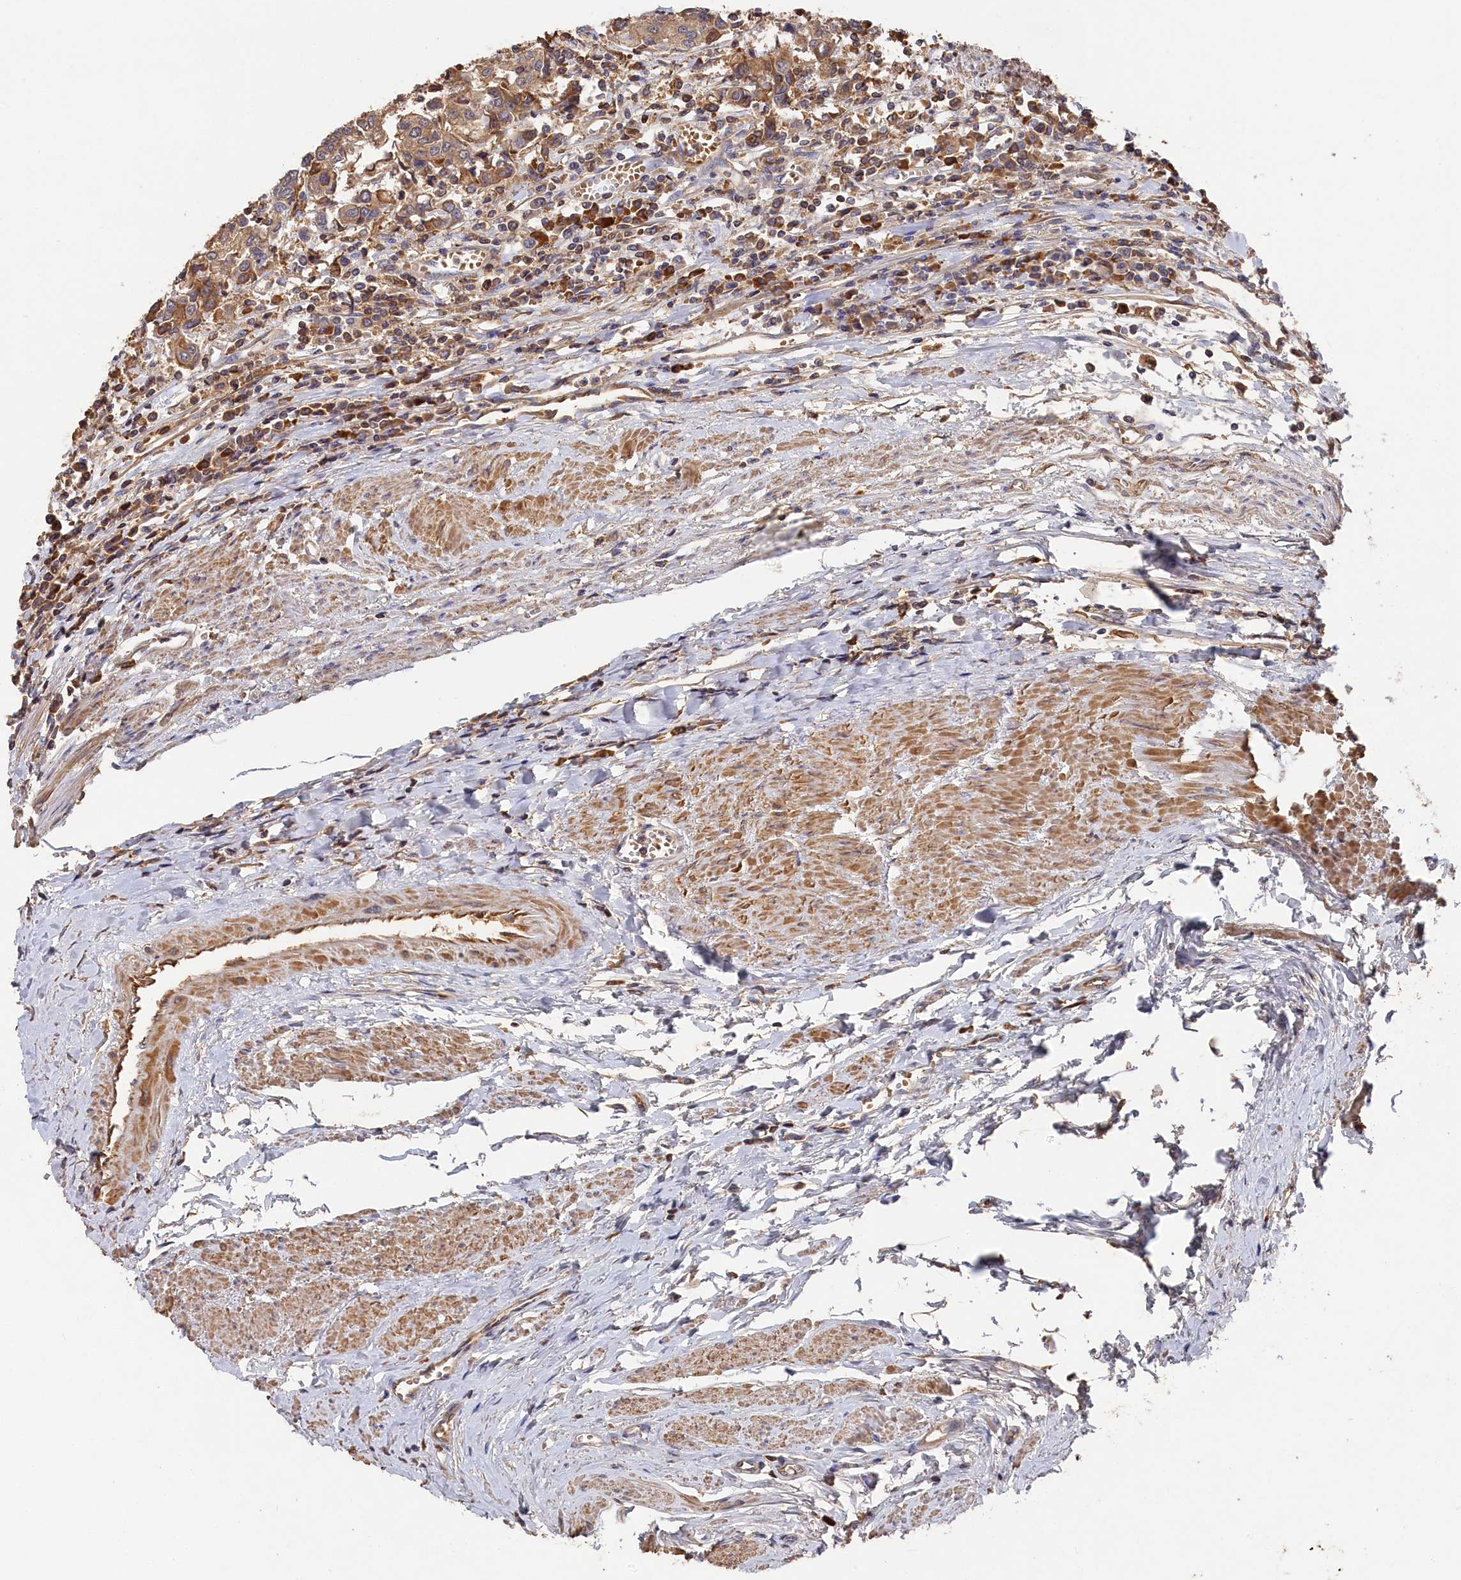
{"staining": {"intensity": "weak", "quantity": ">75%", "location": "cytoplasmic/membranous"}, "tissue": "urothelial cancer", "cell_type": "Tumor cells", "image_type": "cancer", "snomed": [{"axis": "morphology", "description": "Urothelial carcinoma, High grade"}, {"axis": "topography", "description": "Urinary bladder"}], "caption": "High-grade urothelial carcinoma was stained to show a protein in brown. There is low levels of weak cytoplasmic/membranous positivity in about >75% of tumor cells.", "gene": "DHRS11", "patient": {"sex": "female", "age": 85}}